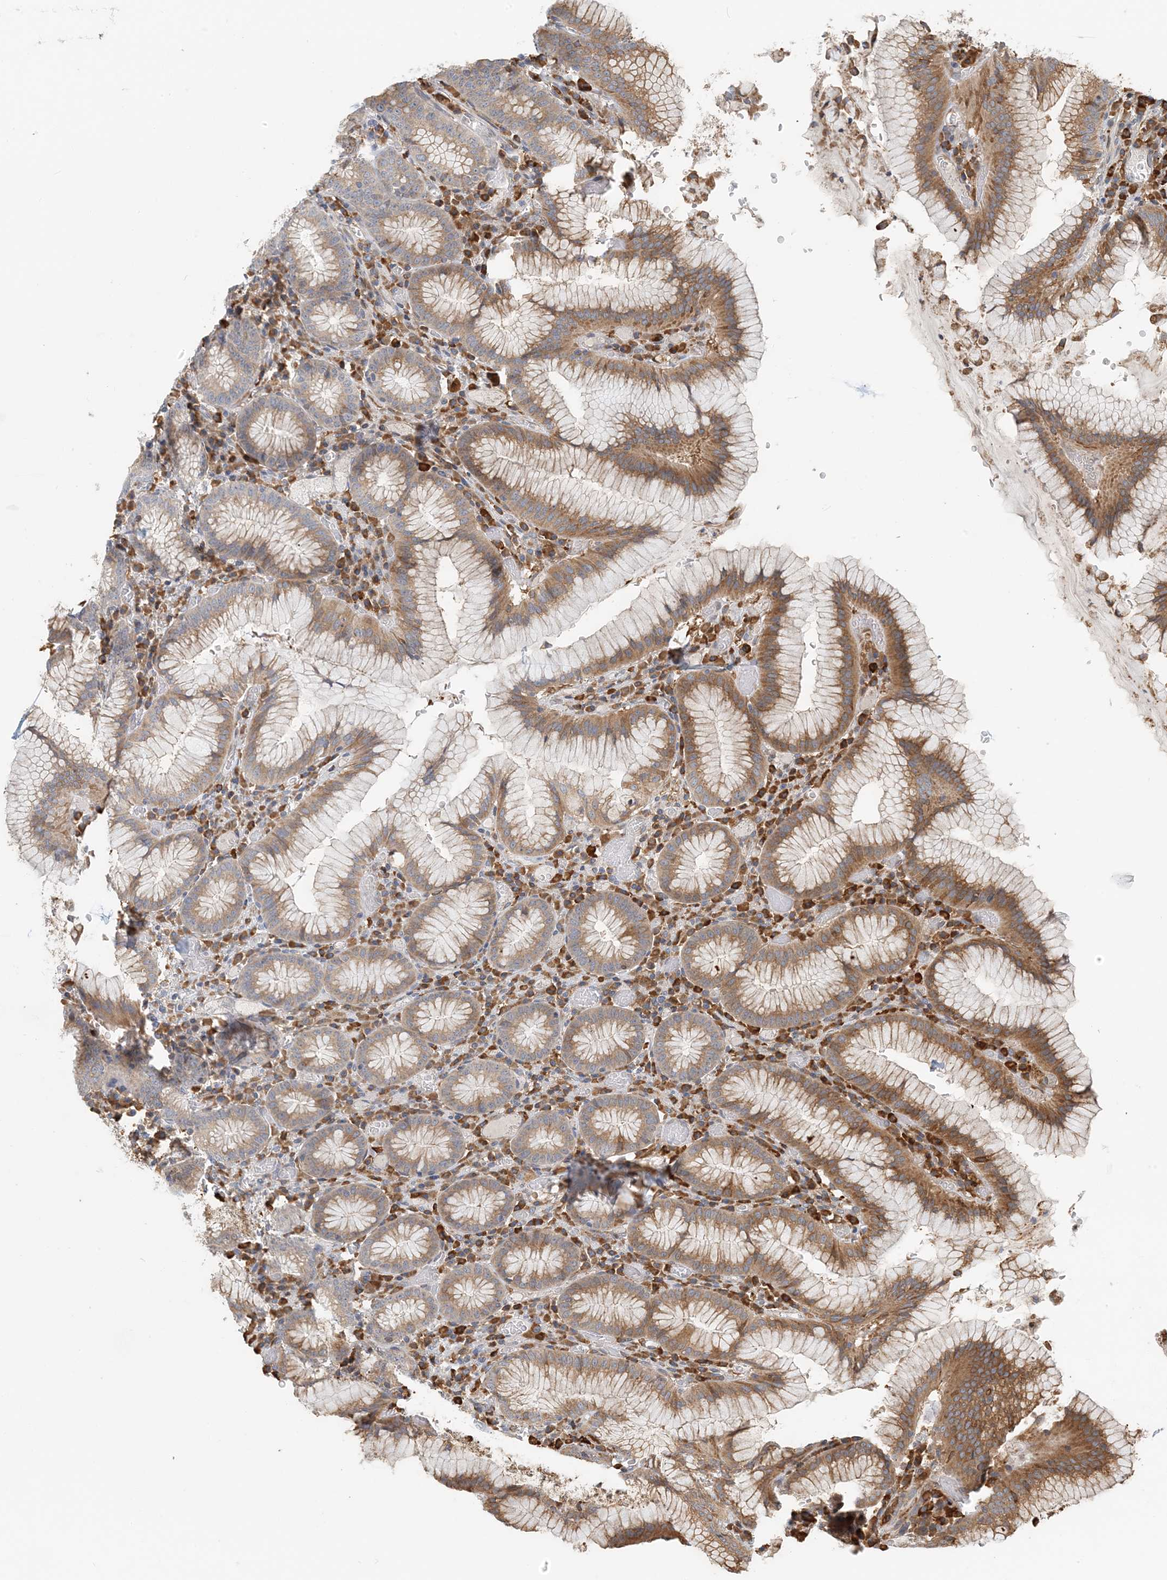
{"staining": {"intensity": "moderate", "quantity": "25%-75%", "location": "cytoplasmic/membranous"}, "tissue": "stomach", "cell_type": "Glandular cells", "image_type": "normal", "snomed": [{"axis": "morphology", "description": "Normal tissue, NOS"}, {"axis": "topography", "description": "Stomach"}], "caption": "Stomach was stained to show a protein in brown. There is medium levels of moderate cytoplasmic/membranous staining in about 25%-75% of glandular cells. (IHC, brightfield microscopy, high magnification).", "gene": "HNMT", "patient": {"sex": "male", "age": 55}}